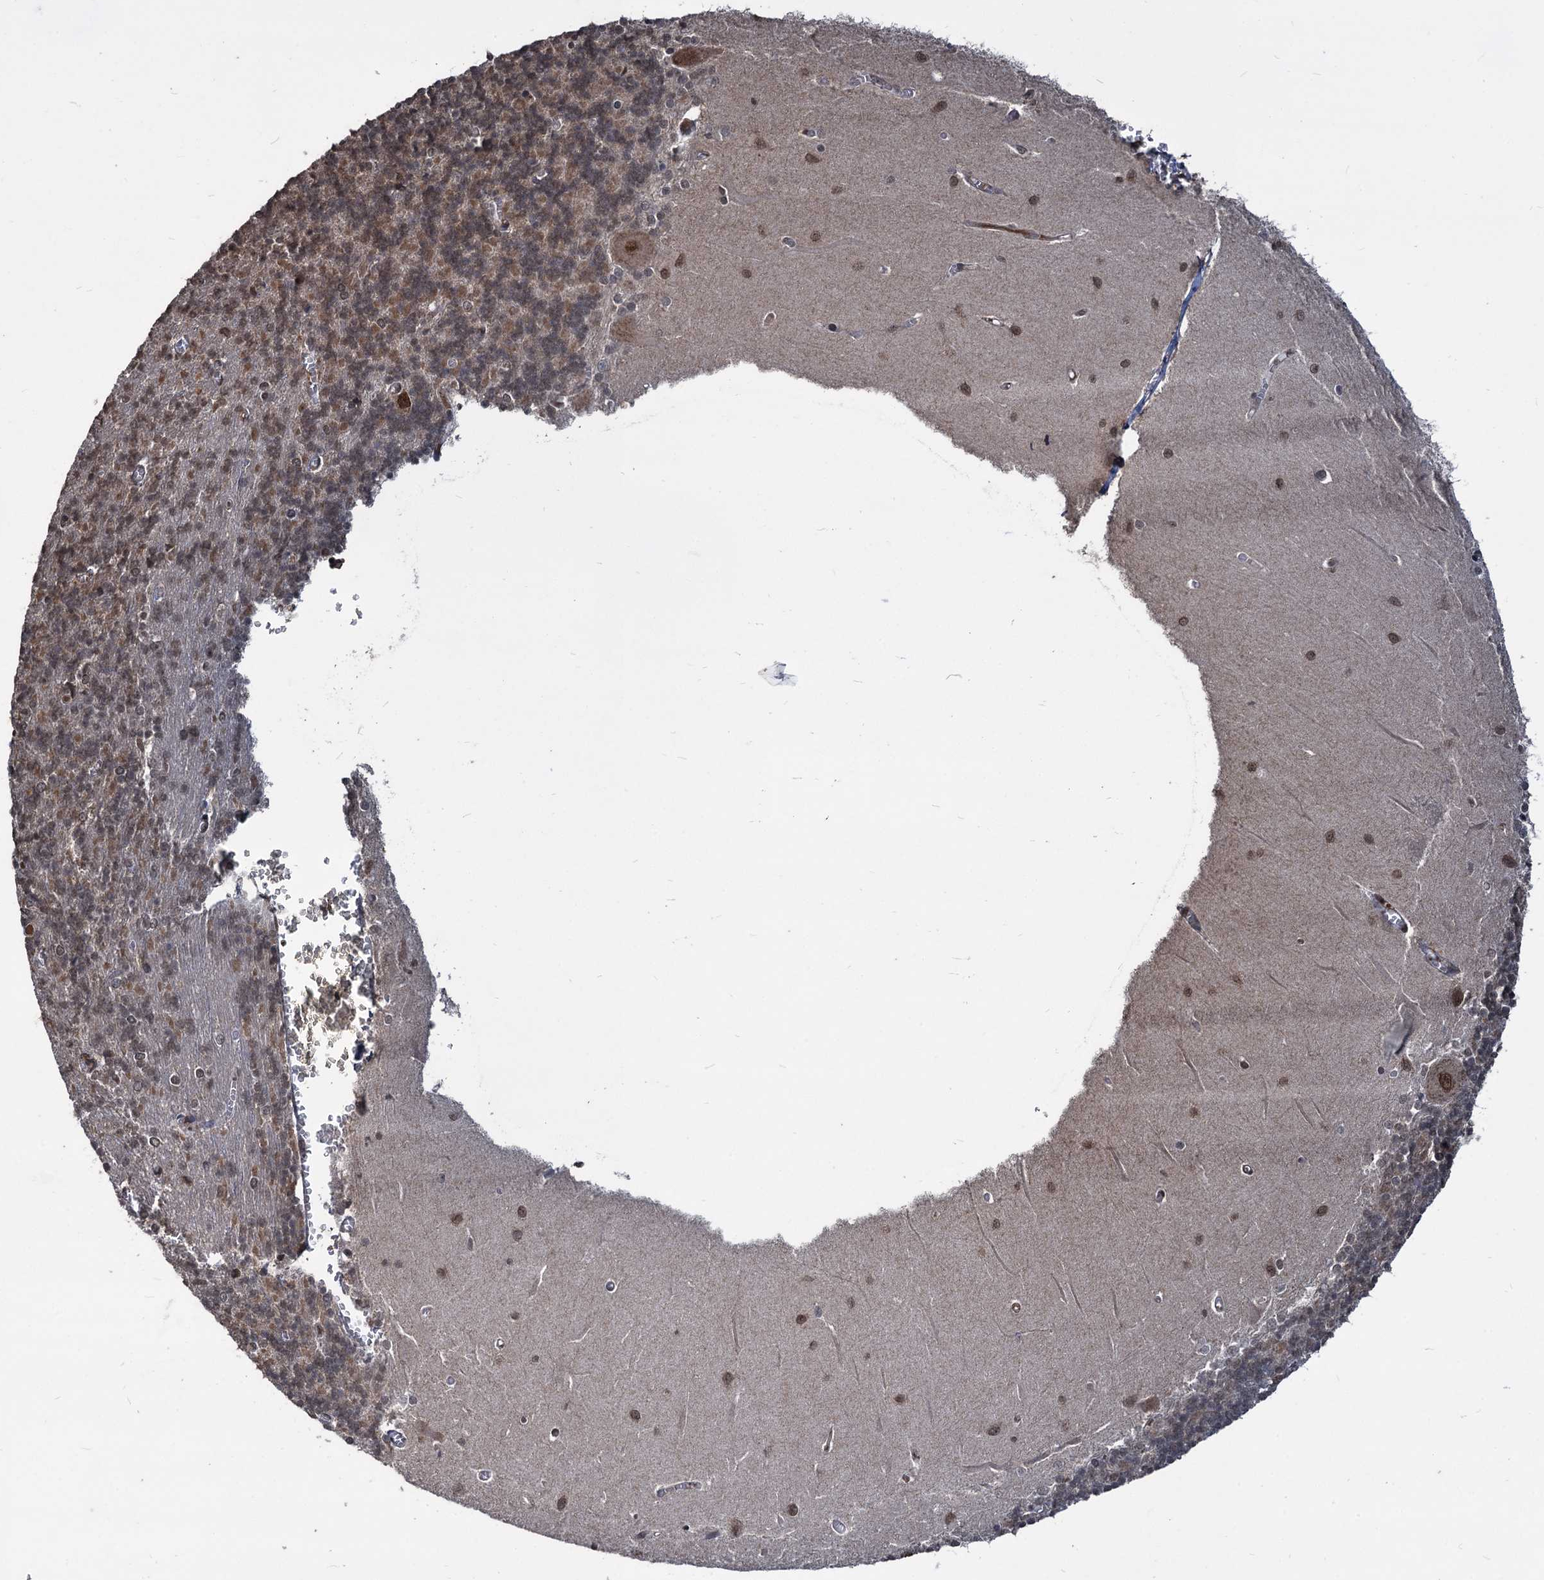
{"staining": {"intensity": "moderate", "quantity": "25%-75%", "location": "cytoplasmic/membranous"}, "tissue": "cerebellum", "cell_type": "Cells in granular layer", "image_type": "normal", "snomed": [{"axis": "morphology", "description": "Normal tissue, NOS"}, {"axis": "topography", "description": "Cerebellum"}], "caption": "Cerebellum stained with a protein marker displays moderate staining in cells in granular layer.", "gene": "FAM216B", "patient": {"sex": "male", "age": 37}}